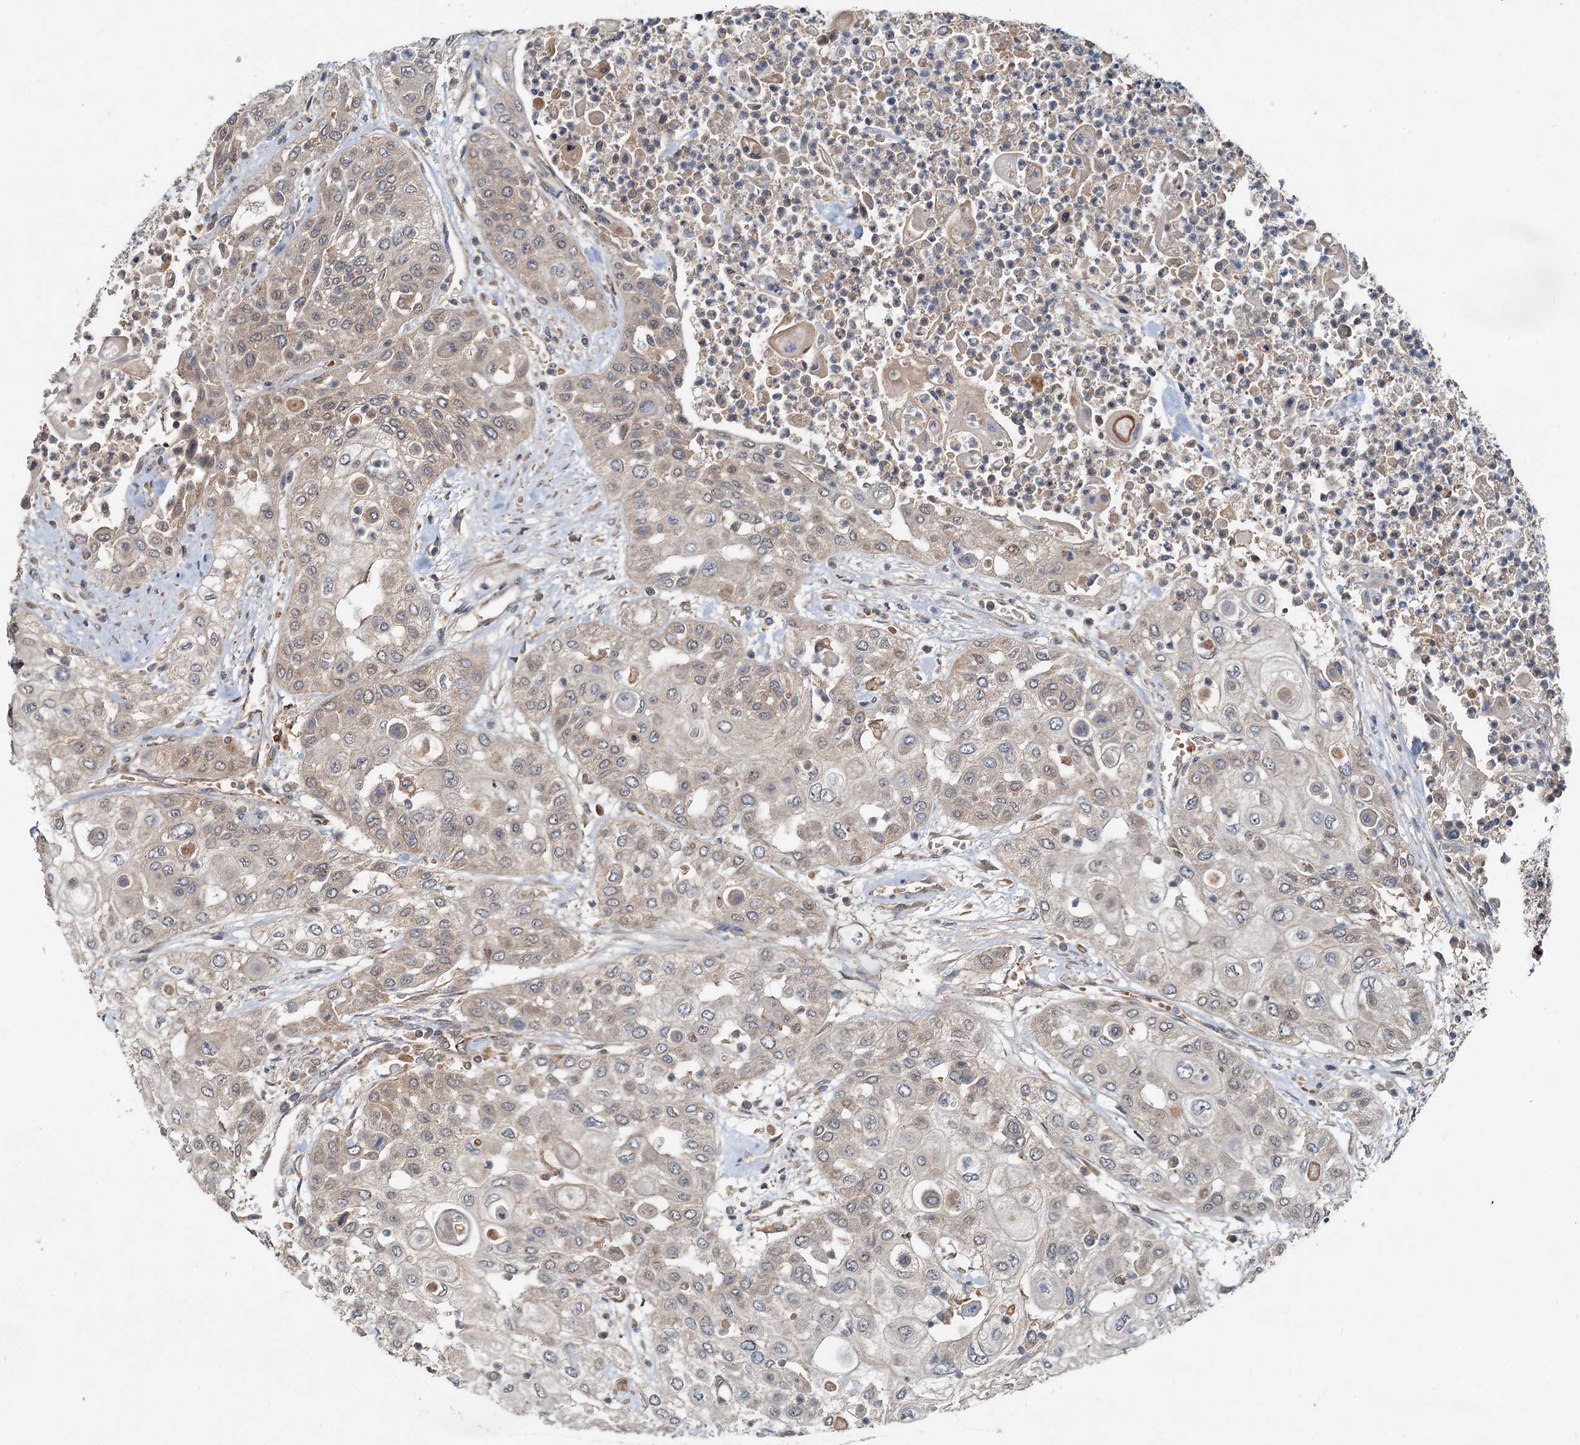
{"staining": {"intensity": "weak", "quantity": "<25%", "location": "cytoplasmic/membranous"}, "tissue": "urothelial cancer", "cell_type": "Tumor cells", "image_type": "cancer", "snomed": [{"axis": "morphology", "description": "Urothelial carcinoma, High grade"}, {"axis": "topography", "description": "Urinary bladder"}], "caption": "This is an immunohistochemistry histopathology image of urothelial cancer. There is no staining in tumor cells.", "gene": "CEP68", "patient": {"sex": "female", "age": 79}}